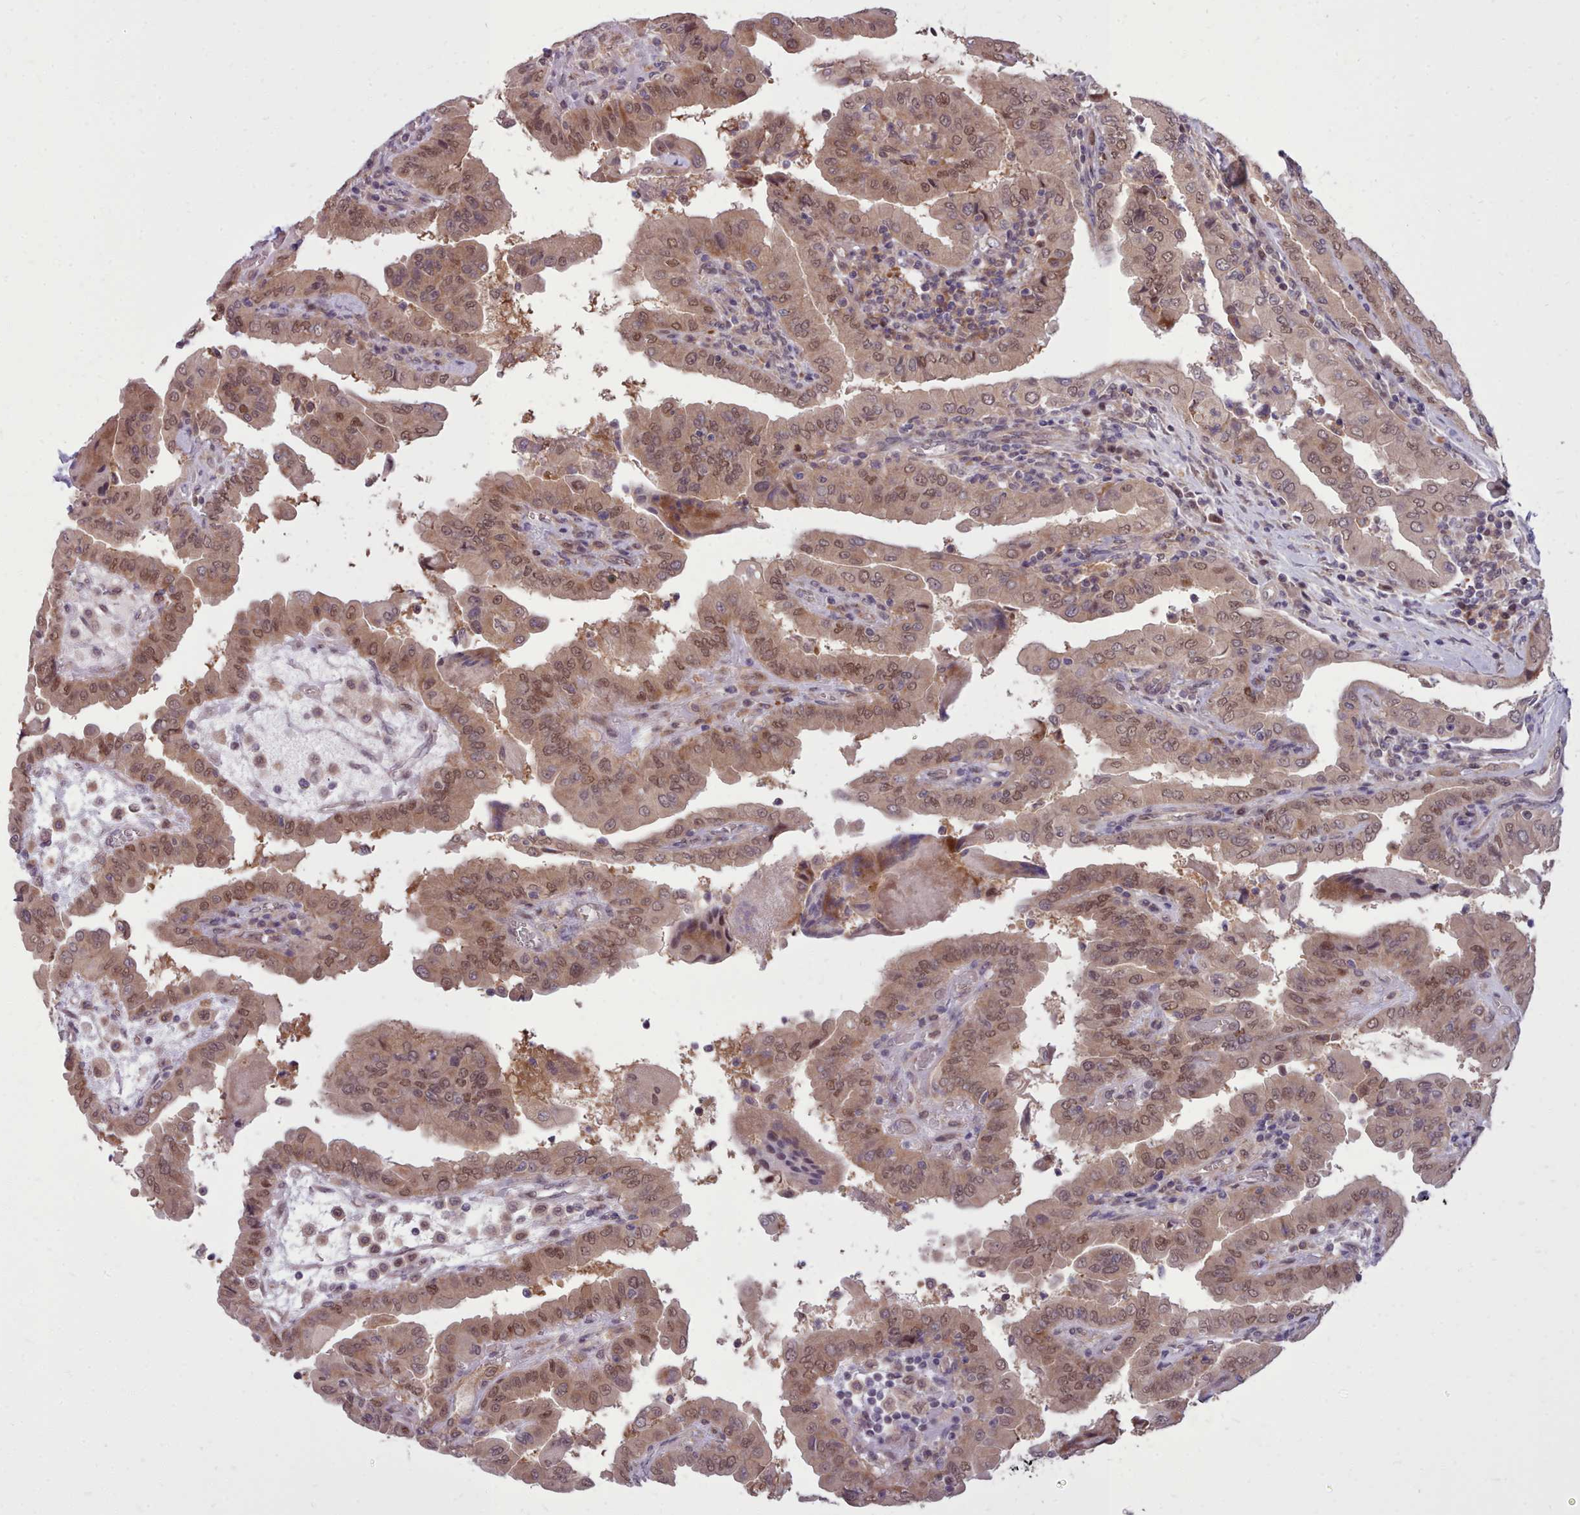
{"staining": {"intensity": "moderate", "quantity": ">75%", "location": "nuclear"}, "tissue": "thyroid cancer", "cell_type": "Tumor cells", "image_type": "cancer", "snomed": [{"axis": "morphology", "description": "Papillary adenocarcinoma, NOS"}, {"axis": "topography", "description": "Thyroid gland"}], "caption": "Brown immunohistochemical staining in human thyroid cancer (papillary adenocarcinoma) exhibits moderate nuclear staining in approximately >75% of tumor cells. Using DAB (3,3'-diaminobenzidine) (brown) and hematoxylin (blue) stains, captured at high magnification using brightfield microscopy.", "gene": "AHCY", "patient": {"sex": "male", "age": 33}}